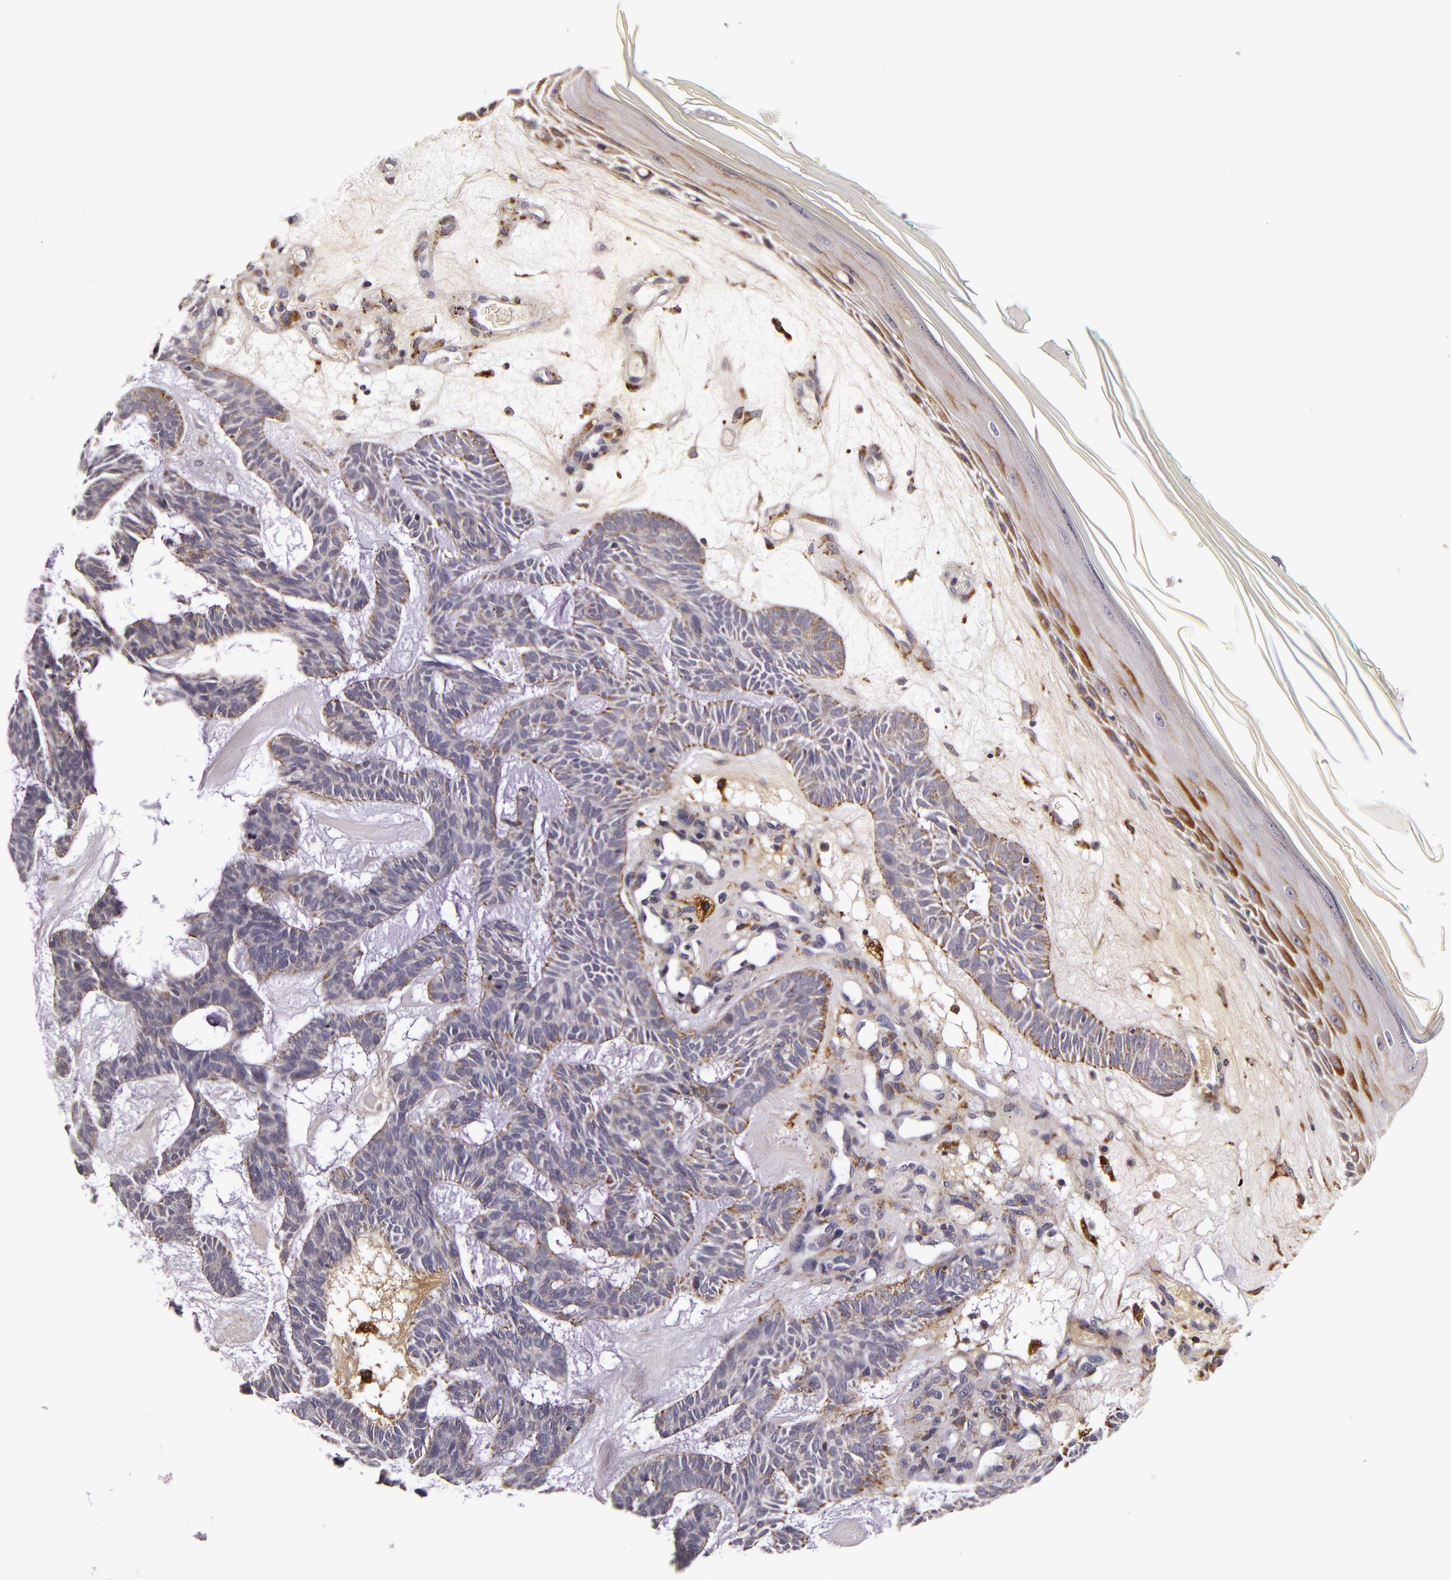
{"staining": {"intensity": "negative", "quantity": "none", "location": "none"}, "tissue": "skin cancer", "cell_type": "Tumor cells", "image_type": "cancer", "snomed": [{"axis": "morphology", "description": "Basal cell carcinoma"}, {"axis": "topography", "description": "Skin"}], "caption": "Immunohistochemistry histopathology image of neoplastic tissue: human skin cancer (basal cell carcinoma) stained with DAB exhibits no significant protein expression in tumor cells.", "gene": "LGALS3BP", "patient": {"sex": "male", "age": 75}}